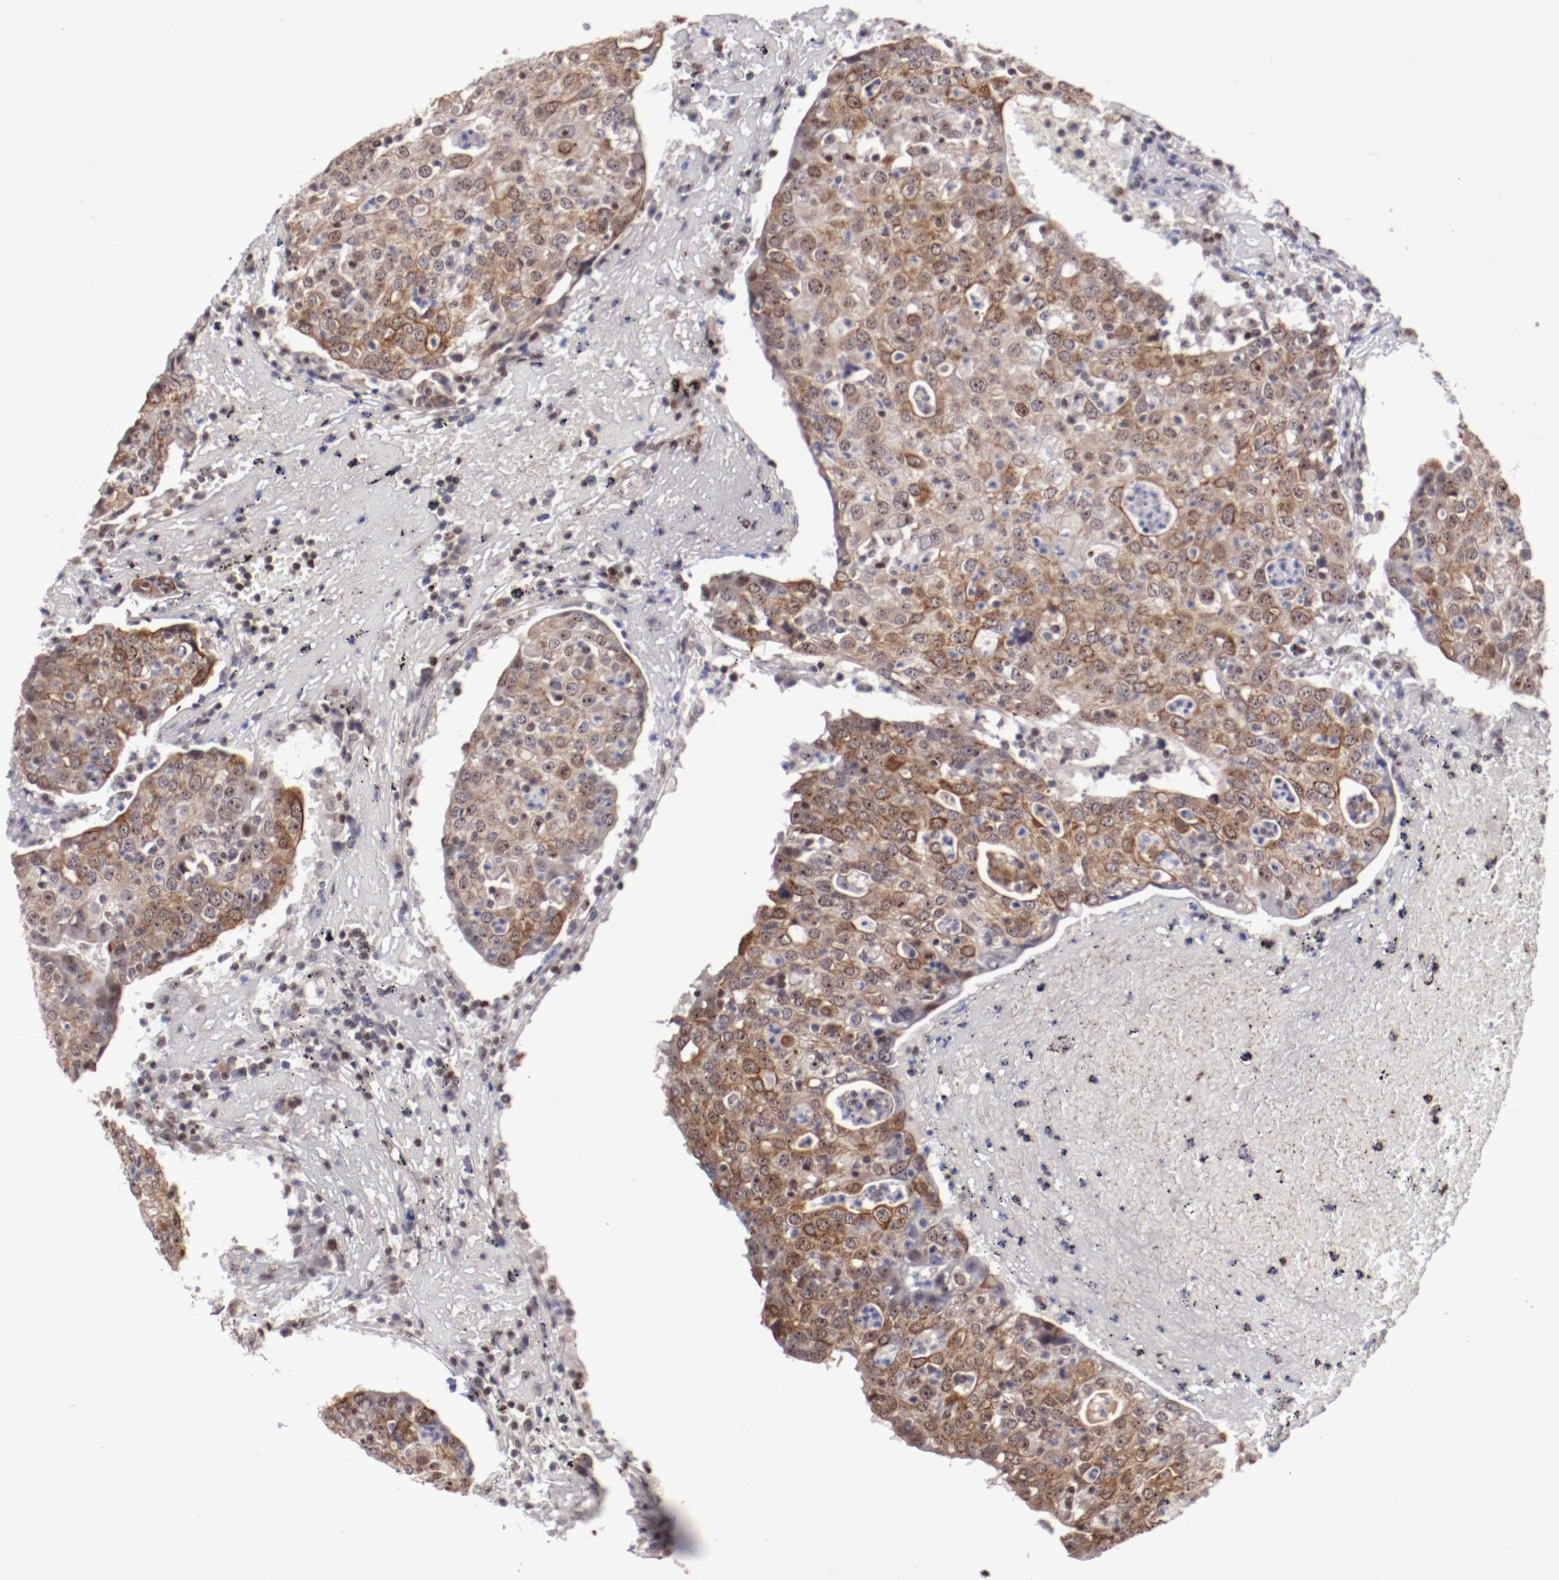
{"staining": {"intensity": "moderate", "quantity": ">75%", "location": "cytoplasmic/membranous,nuclear"}, "tissue": "head and neck cancer", "cell_type": "Tumor cells", "image_type": "cancer", "snomed": [{"axis": "morphology", "description": "Adenocarcinoma, NOS"}, {"axis": "topography", "description": "Salivary gland"}, {"axis": "topography", "description": "Head-Neck"}], "caption": "IHC (DAB (3,3'-diaminobenzidine)) staining of head and neck adenocarcinoma displays moderate cytoplasmic/membranous and nuclear protein staining in about >75% of tumor cells.", "gene": "DDX24", "patient": {"sex": "female", "age": 65}}